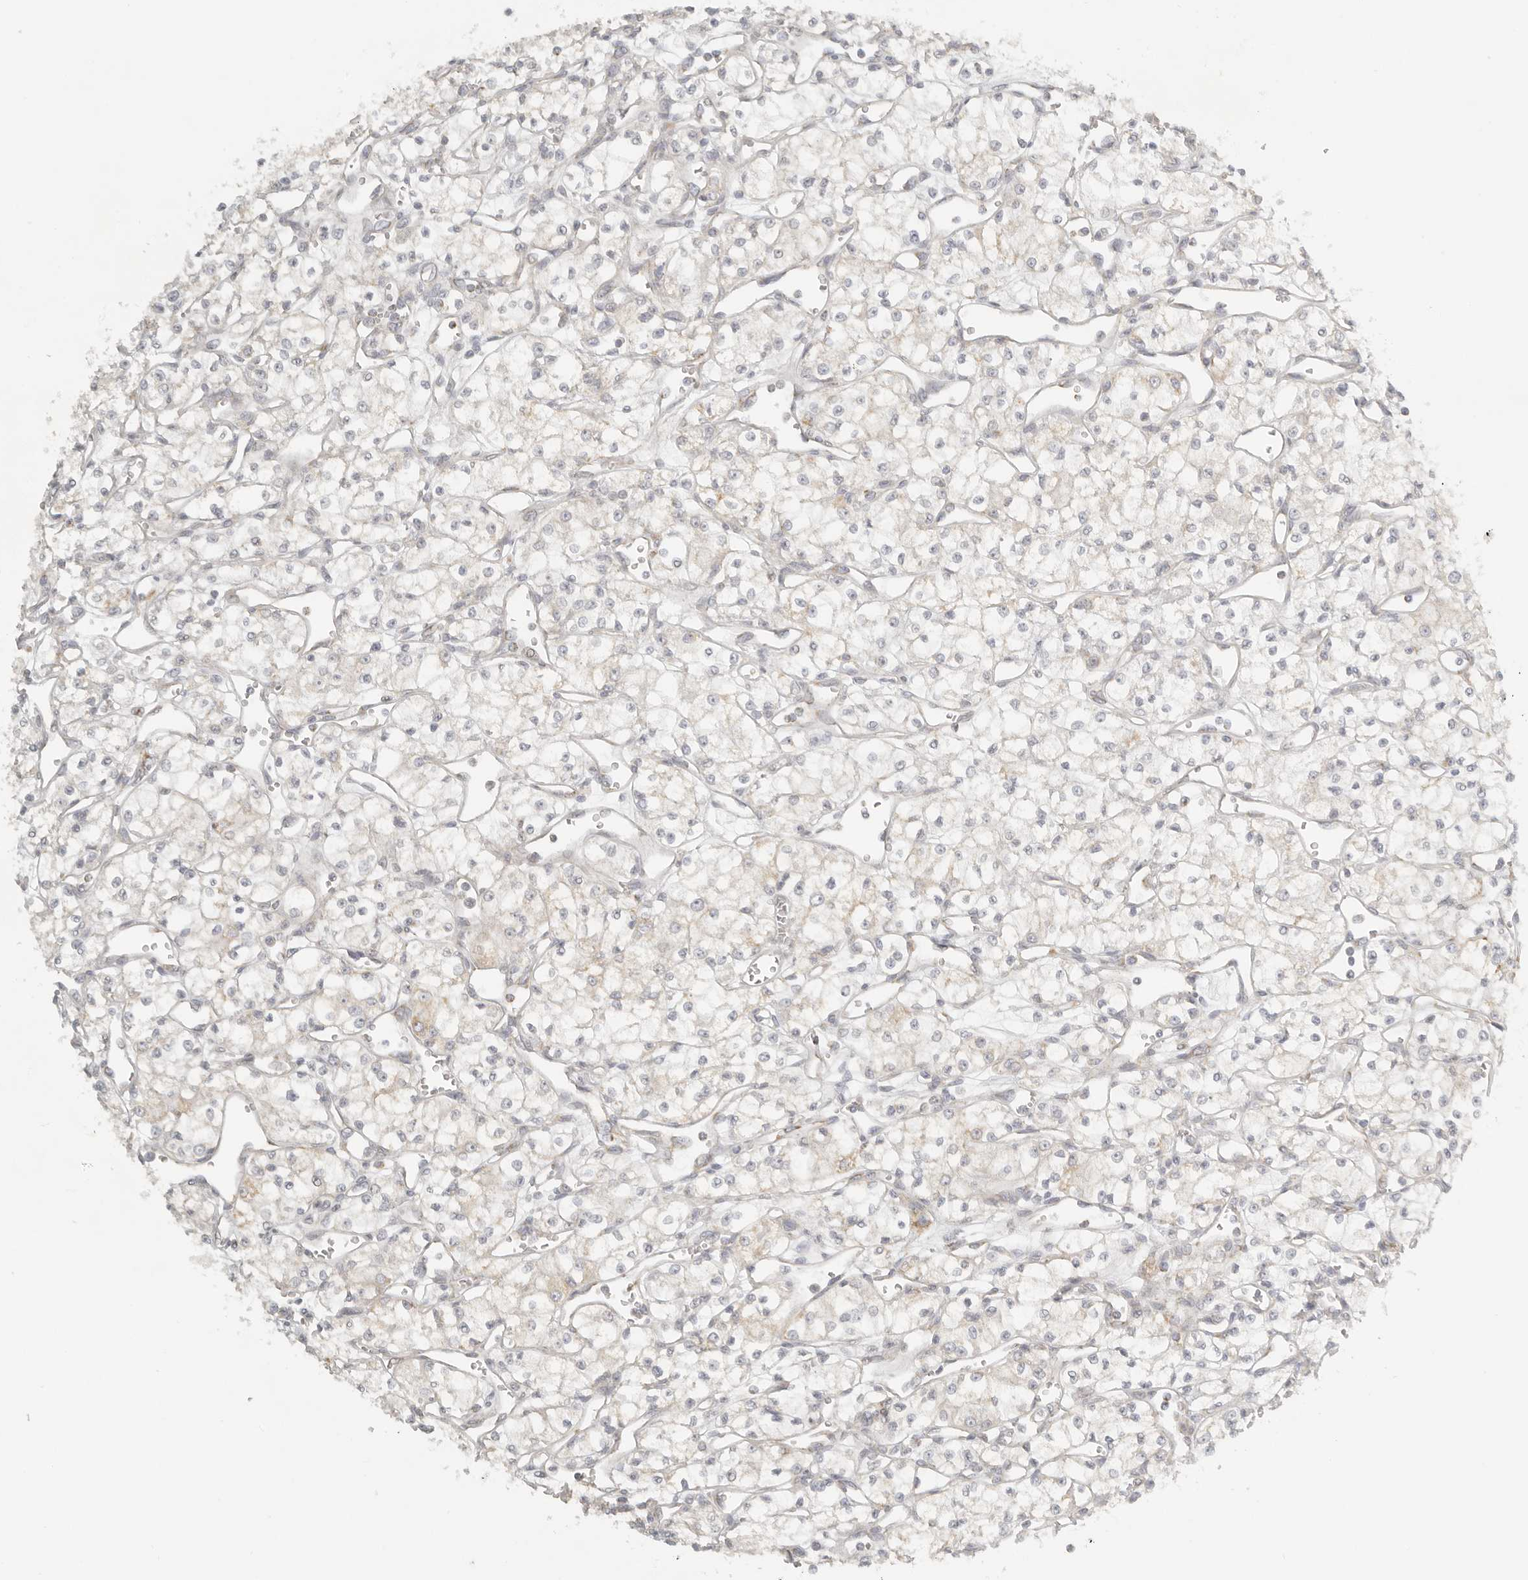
{"staining": {"intensity": "negative", "quantity": "none", "location": "none"}, "tissue": "renal cancer", "cell_type": "Tumor cells", "image_type": "cancer", "snomed": [{"axis": "morphology", "description": "Adenocarcinoma, NOS"}, {"axis": "topography", "description": "Kidney"}], "caption": "Immunohistochemistry image of neoplastic tissue: renal cancer (adenocarcinoma) stained with DAB shows no significant protein expression in tumor cells.", "gene": "KDF1", "patient": {"sex": "male", "age": 59}}